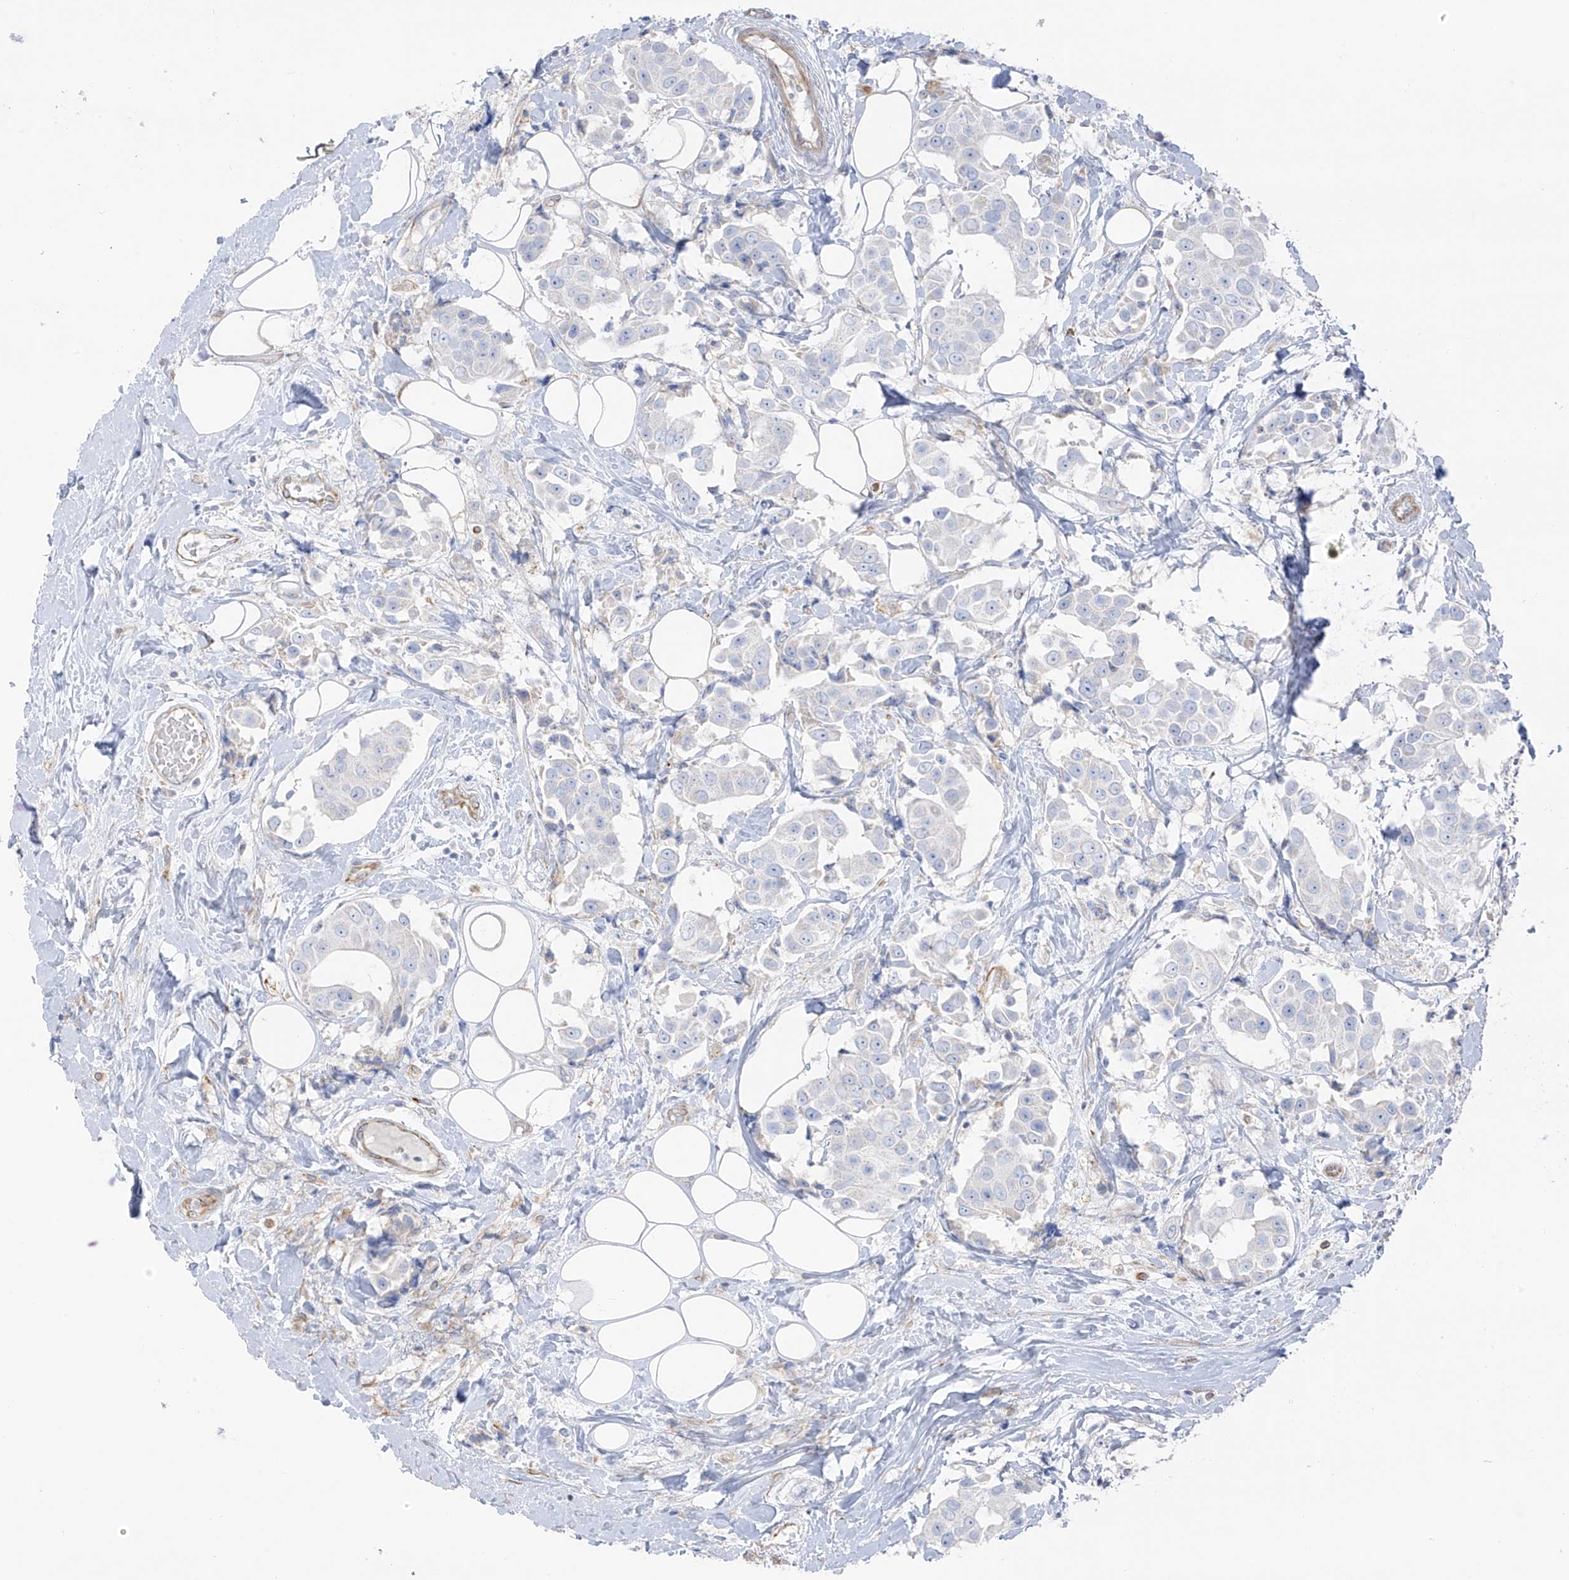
{"staining": {"intensity": "negative", "quantity": "none", "location": "none"}, "tissue": "breast cancer", "cell_type": "Tumor cells", "image_type": "cancer", "snomed": [{"axis": "morphology", "description": "Normal tissue, NOS"}, {"axis": "morphology", "description": "Duct carcinoma"}, {"axis": "topography", "description": "Breast"}], "caption": "Tumor cells show no significant staining in breast cancer (infiltrating ductal carcinoma).", "gene": "TAL2", "patient": {"sex": "female", "age": 39}}